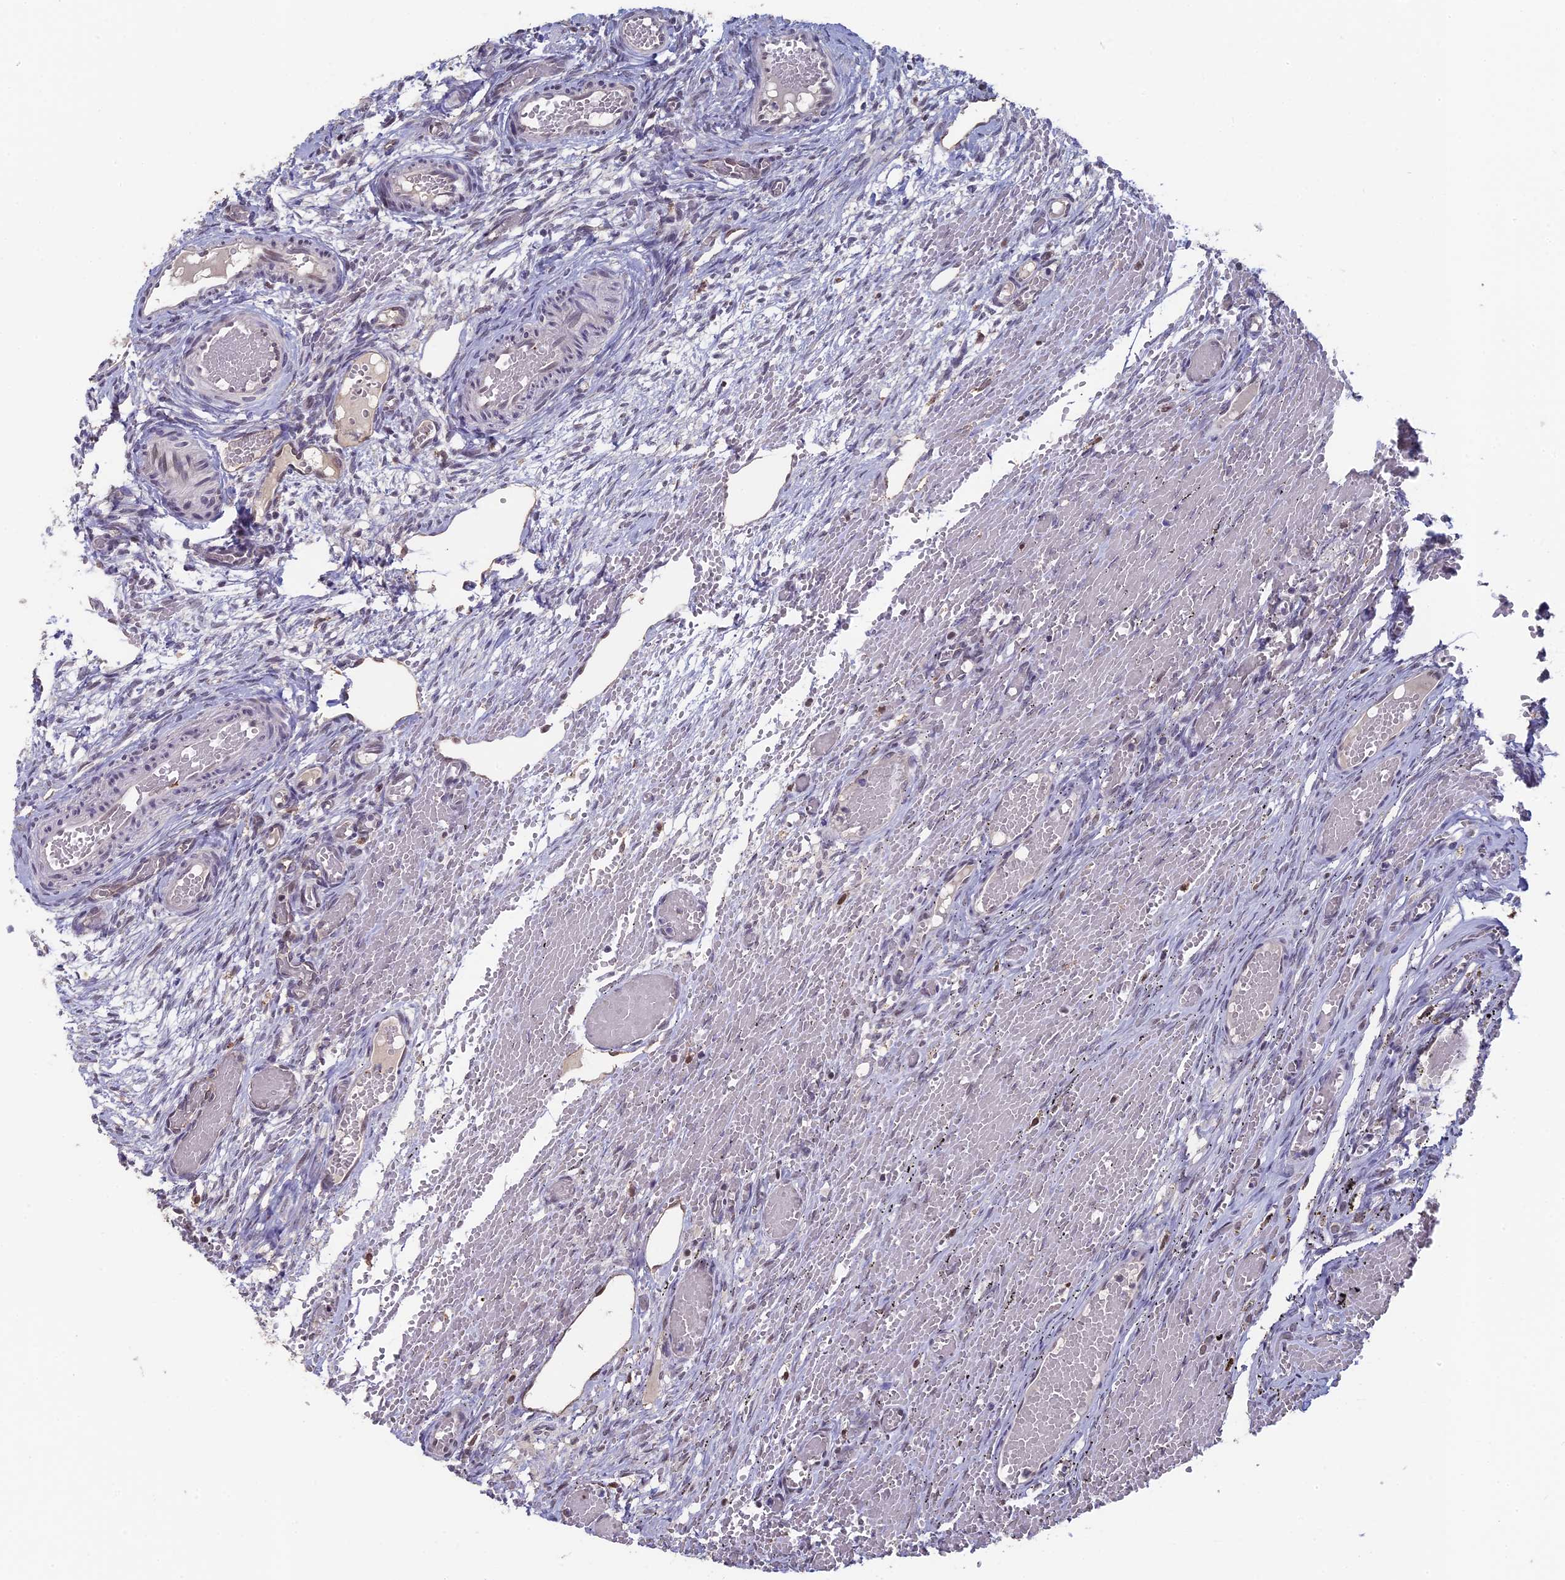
{"staining": {"intensity": "negative", "quantity": "none", "location": "none"}, "tissue": "ovary", "cell_type": "Ovarian stroma cells", "image_type": "normal", "snomed": [{"axis": "morphology", "description": "Adenocarcinoma, NOS"}, {"axis": "topography", "description": "Endometrium"}], "caption": "Immunohistochemistry (IHC) histopathology image of normal ovary: human ovary stained with DAB (3,3'-diaminobenzidine) displays no significant protein positivity in ovarian stroma cells.", "gene": "MT", "patient": {"sex": "female", "age": 32}}